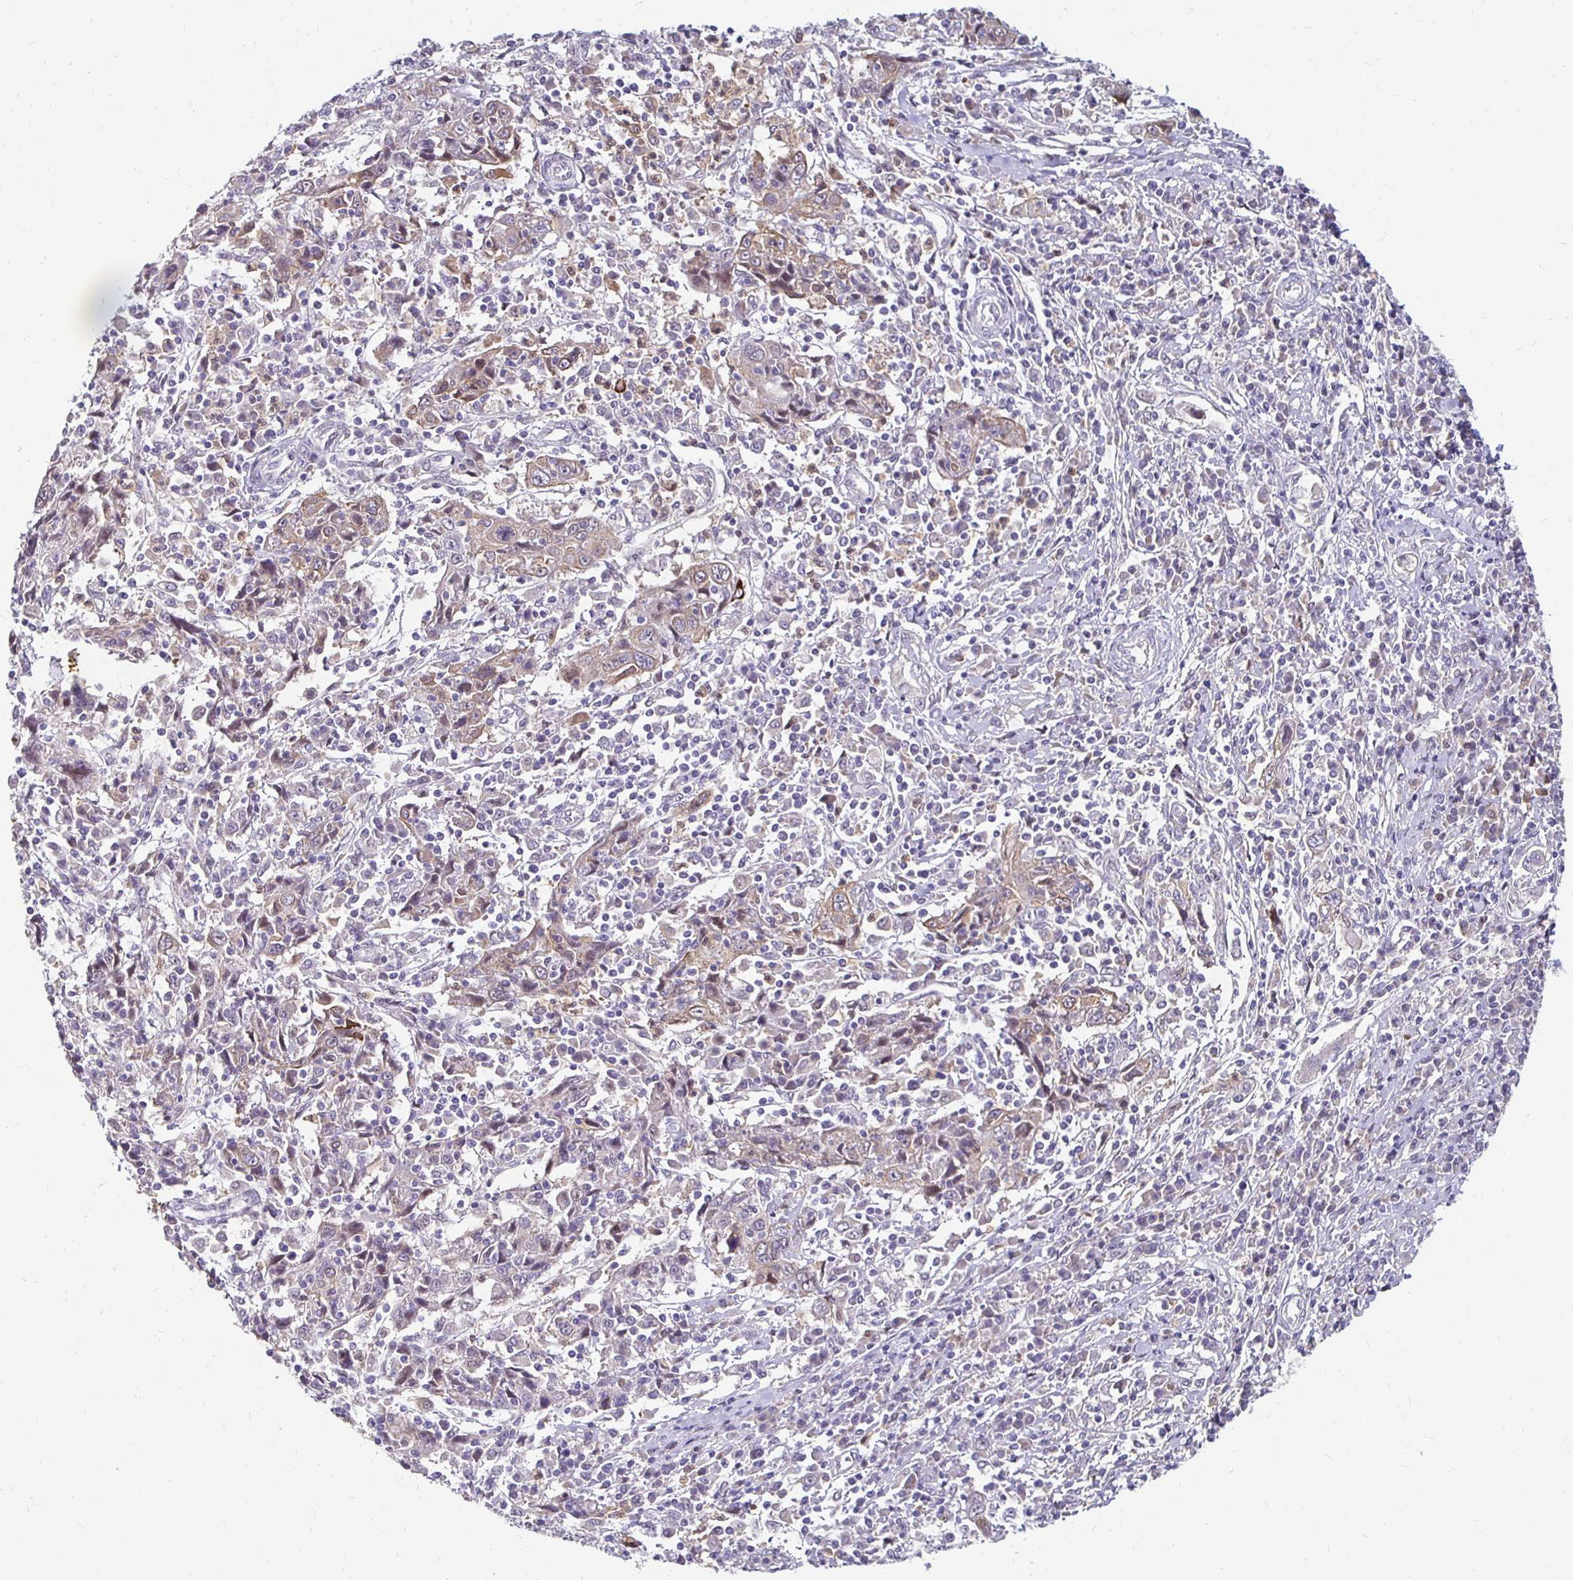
{"staining": {"intensity": "weak", "quantity": "25%-75%", "location": "cytoplasmic/membranous"}, "tissue": "cervical cancer", "cell_type": "Tumor cells", "image_type": "cancer", "snomed": [{"axis": "morphology", "description": "Squamous cell carcinoma, NOS"}, {"axis": "topography", "description": "Cervix"}], "caption": "Immunohistochemistry (DAB) staining of human cervical squamous cell carcinoma reveals weak cytoplasmic/membranous protein staining in about 25%-75% of tumor cells. The staining is performed using DAB brown chromogen to label protein expression. The nuclei are counter-stained blue using hematoxylin.", "gene": "PADI2", "patient": {"sex": "female", "age": 46}}